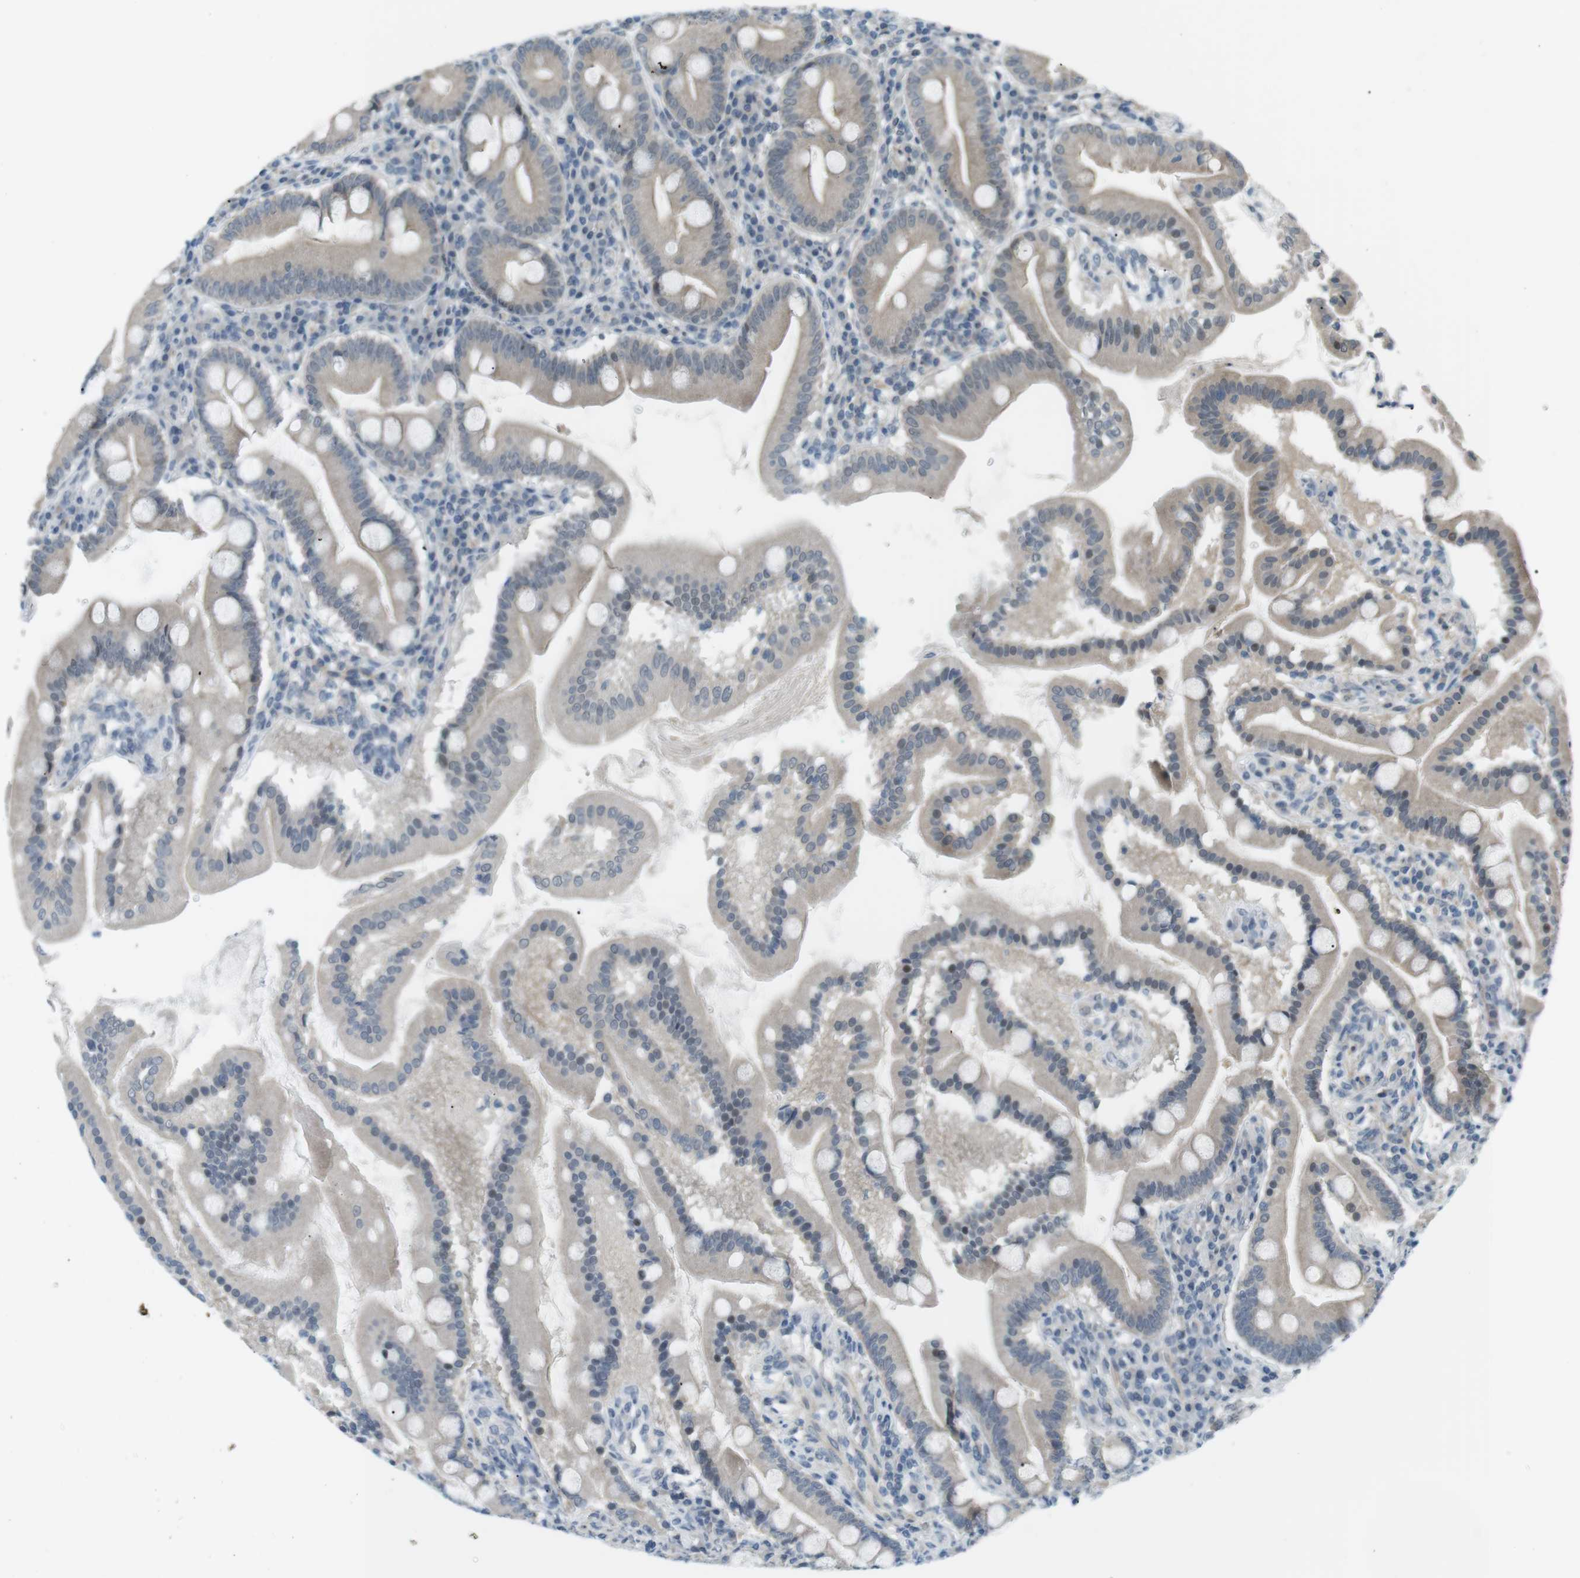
{"staining": {"intensity": "negative", "quantity": "none", "location": "none"}, "tissue": "duodenum", "cell_type": "Glandular cells", "image_type": "normal", "snomed": [{"axis": "morphology", "description": "Normal tissue, NOS"}, {"axis": "topography", "description": "Duodenum"}], "caption": "Immunohistochemistry (IHC) image of benign duodenum stained for a protein (brown), which reveals no positivity in glandular cells.", "gene": "RTN3", "patient": {"sex": "male", "age": 50}}